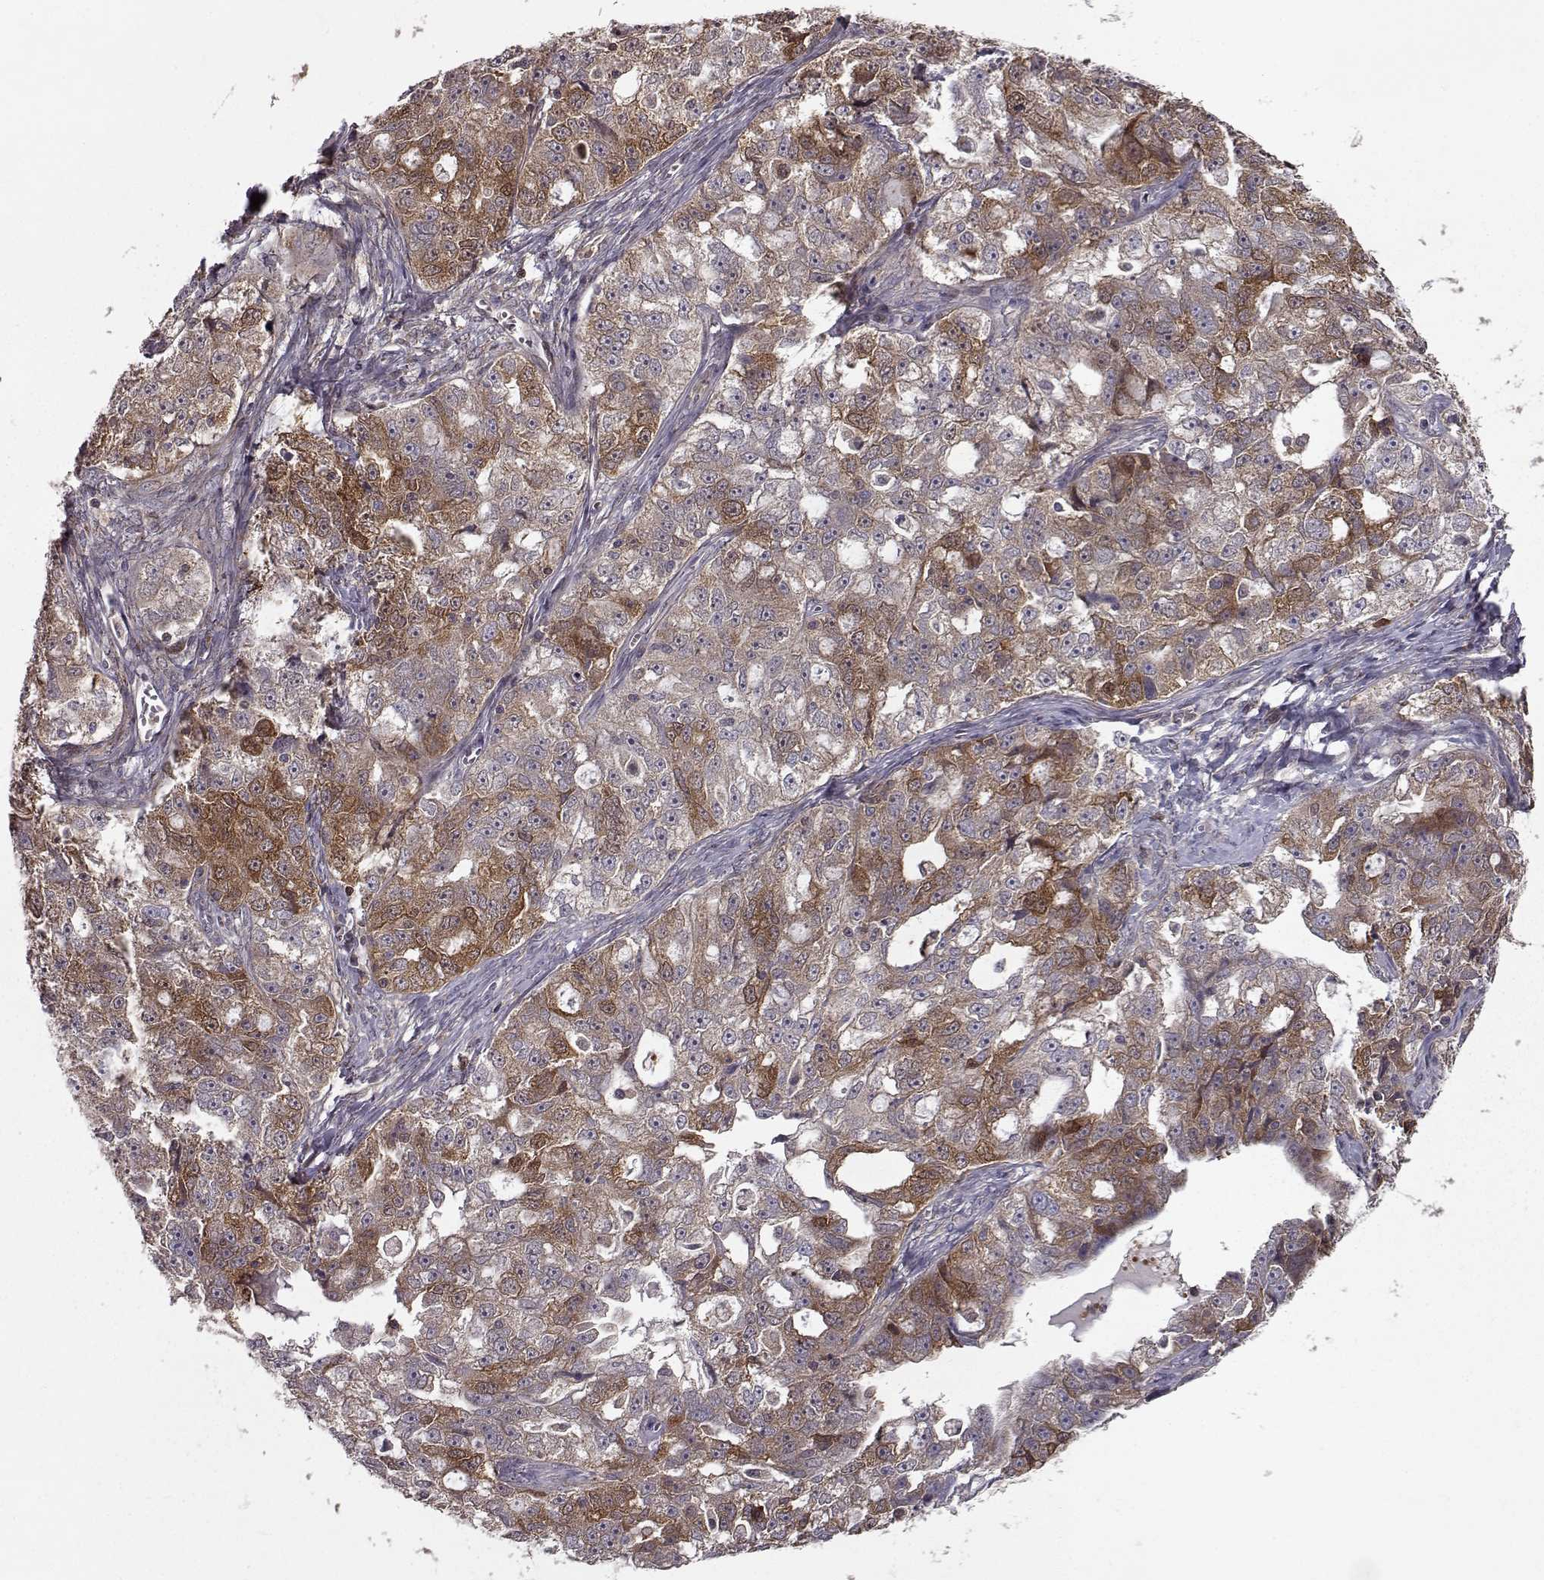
{"staining": {"intensity": "strong", "quantity": "25%-75%", "location": "cytoplasmic/membranous"}, "tissue": "ovarian cancer", "cell_type": "Tumor cells", "image_type": "cancer", "snomed": [{"axis": "morphology", "description": "Cystadenocarcinoma, serous, NOS"}, {"axis": "topography", "description": "Ovary"}], "caption": "Ovarian cancer stained for a protein exhibits strong cytoplasmic/membranous positivity in tumor cells.", "gene": "RANBP1", "patient": {"sex": "female", "age": 51}}